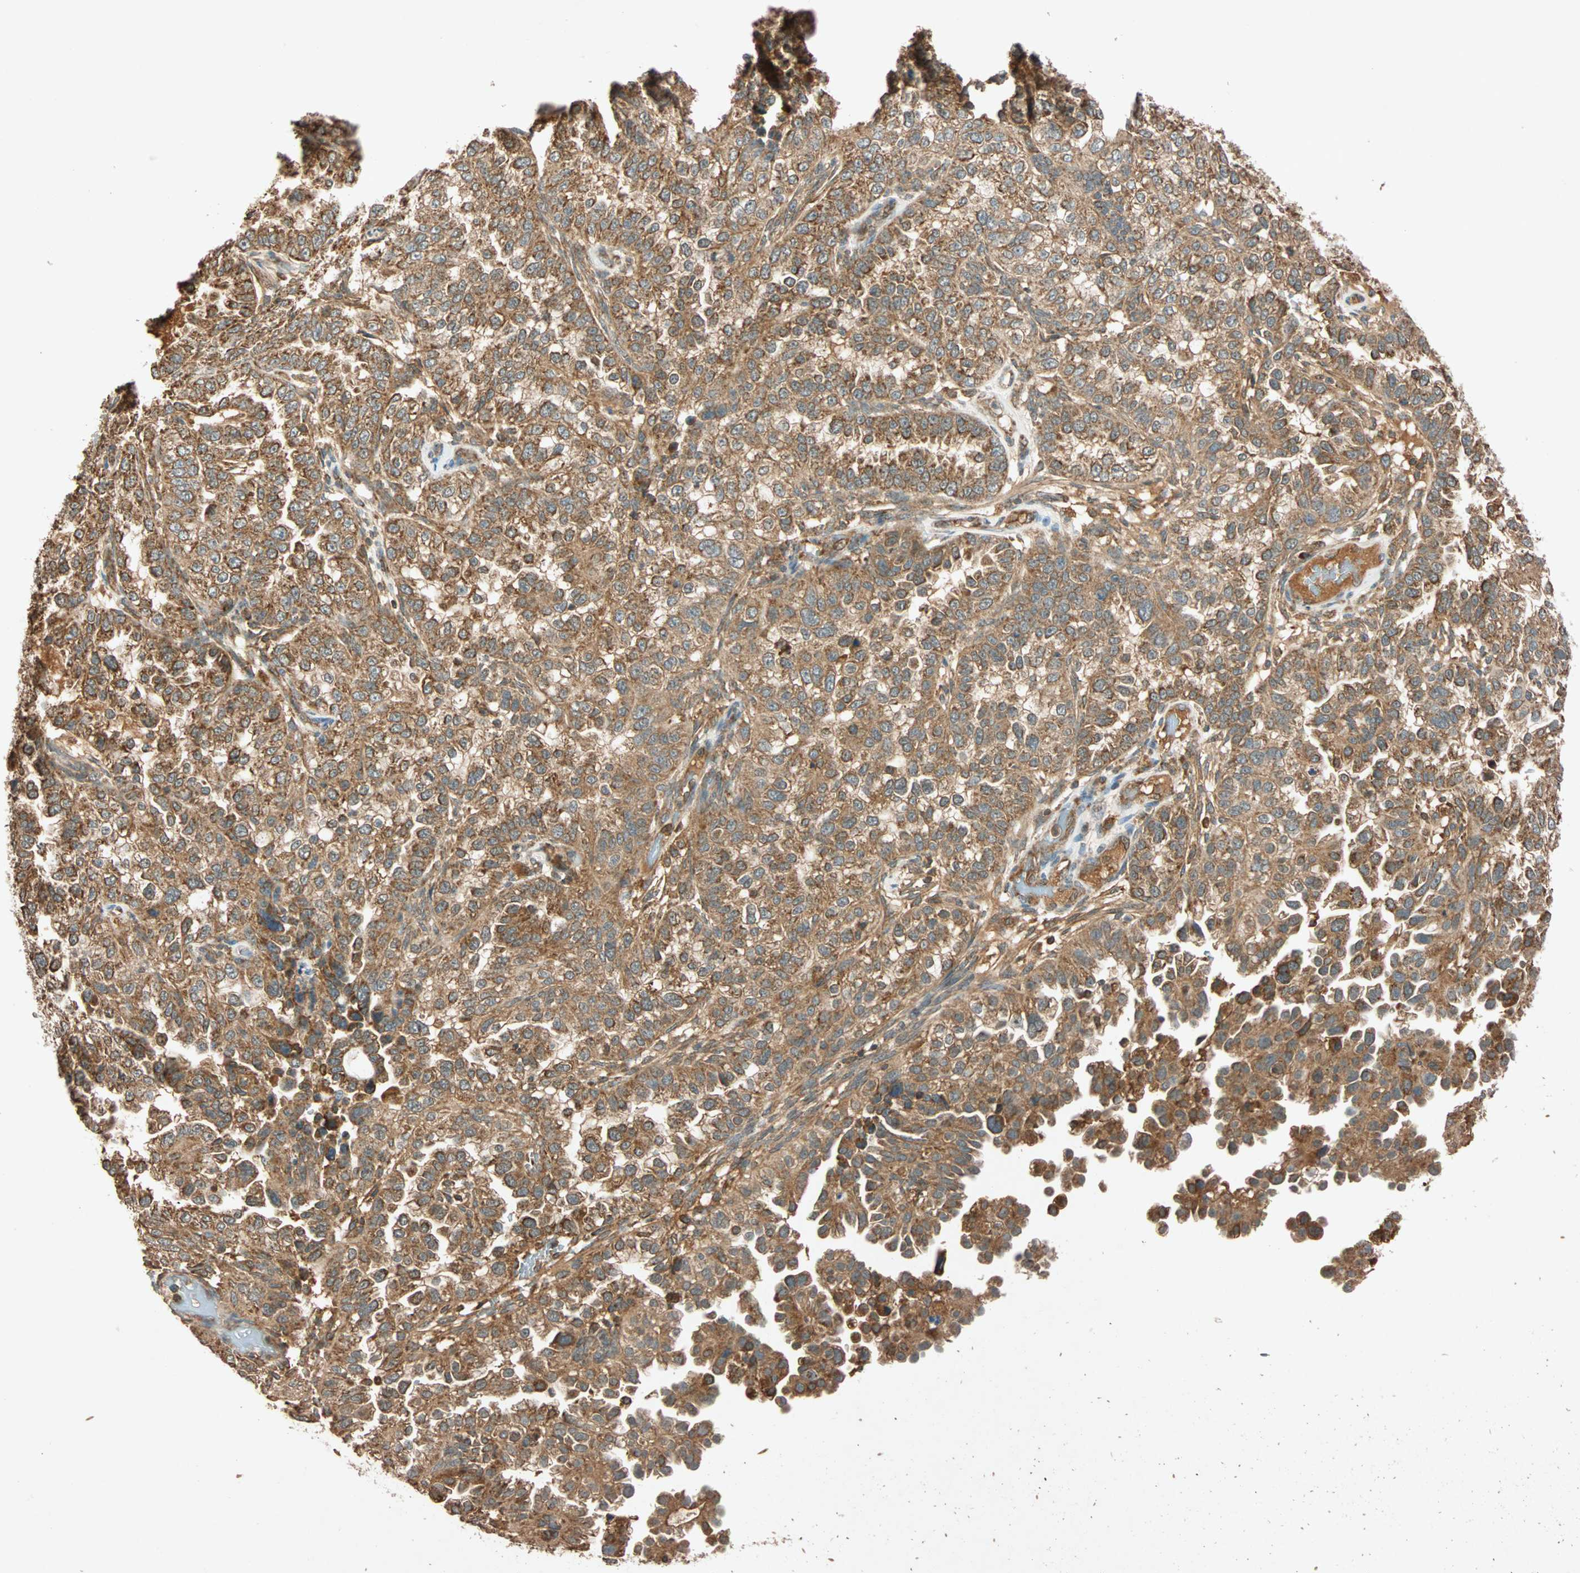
{"staining": {"intensity": "moderate", "quantity": ">75%", "location": "cytoplasmic/membranous"}, "tissue": "endometrial cancer", "cell_type": "Tumor cells", "image_type": "cancer", "snomed": [{"axis": "morphology", "description": "Adenocarcinoma, NOS"}, {"axis": "topography", "description": "Endometrium"}], "caption": "A histopathology image of endometrial cancer (adenocarcinoma) stained for a protein exhibits moderate cytoplasmic/membranous brown staining in tumor cells. (DAB (3,3'-diaminobenzidine) IHC with brightfield microscopy, high magnification).", "gene": "MAPK1", "patient": {"sex": "female", "age": 67}}